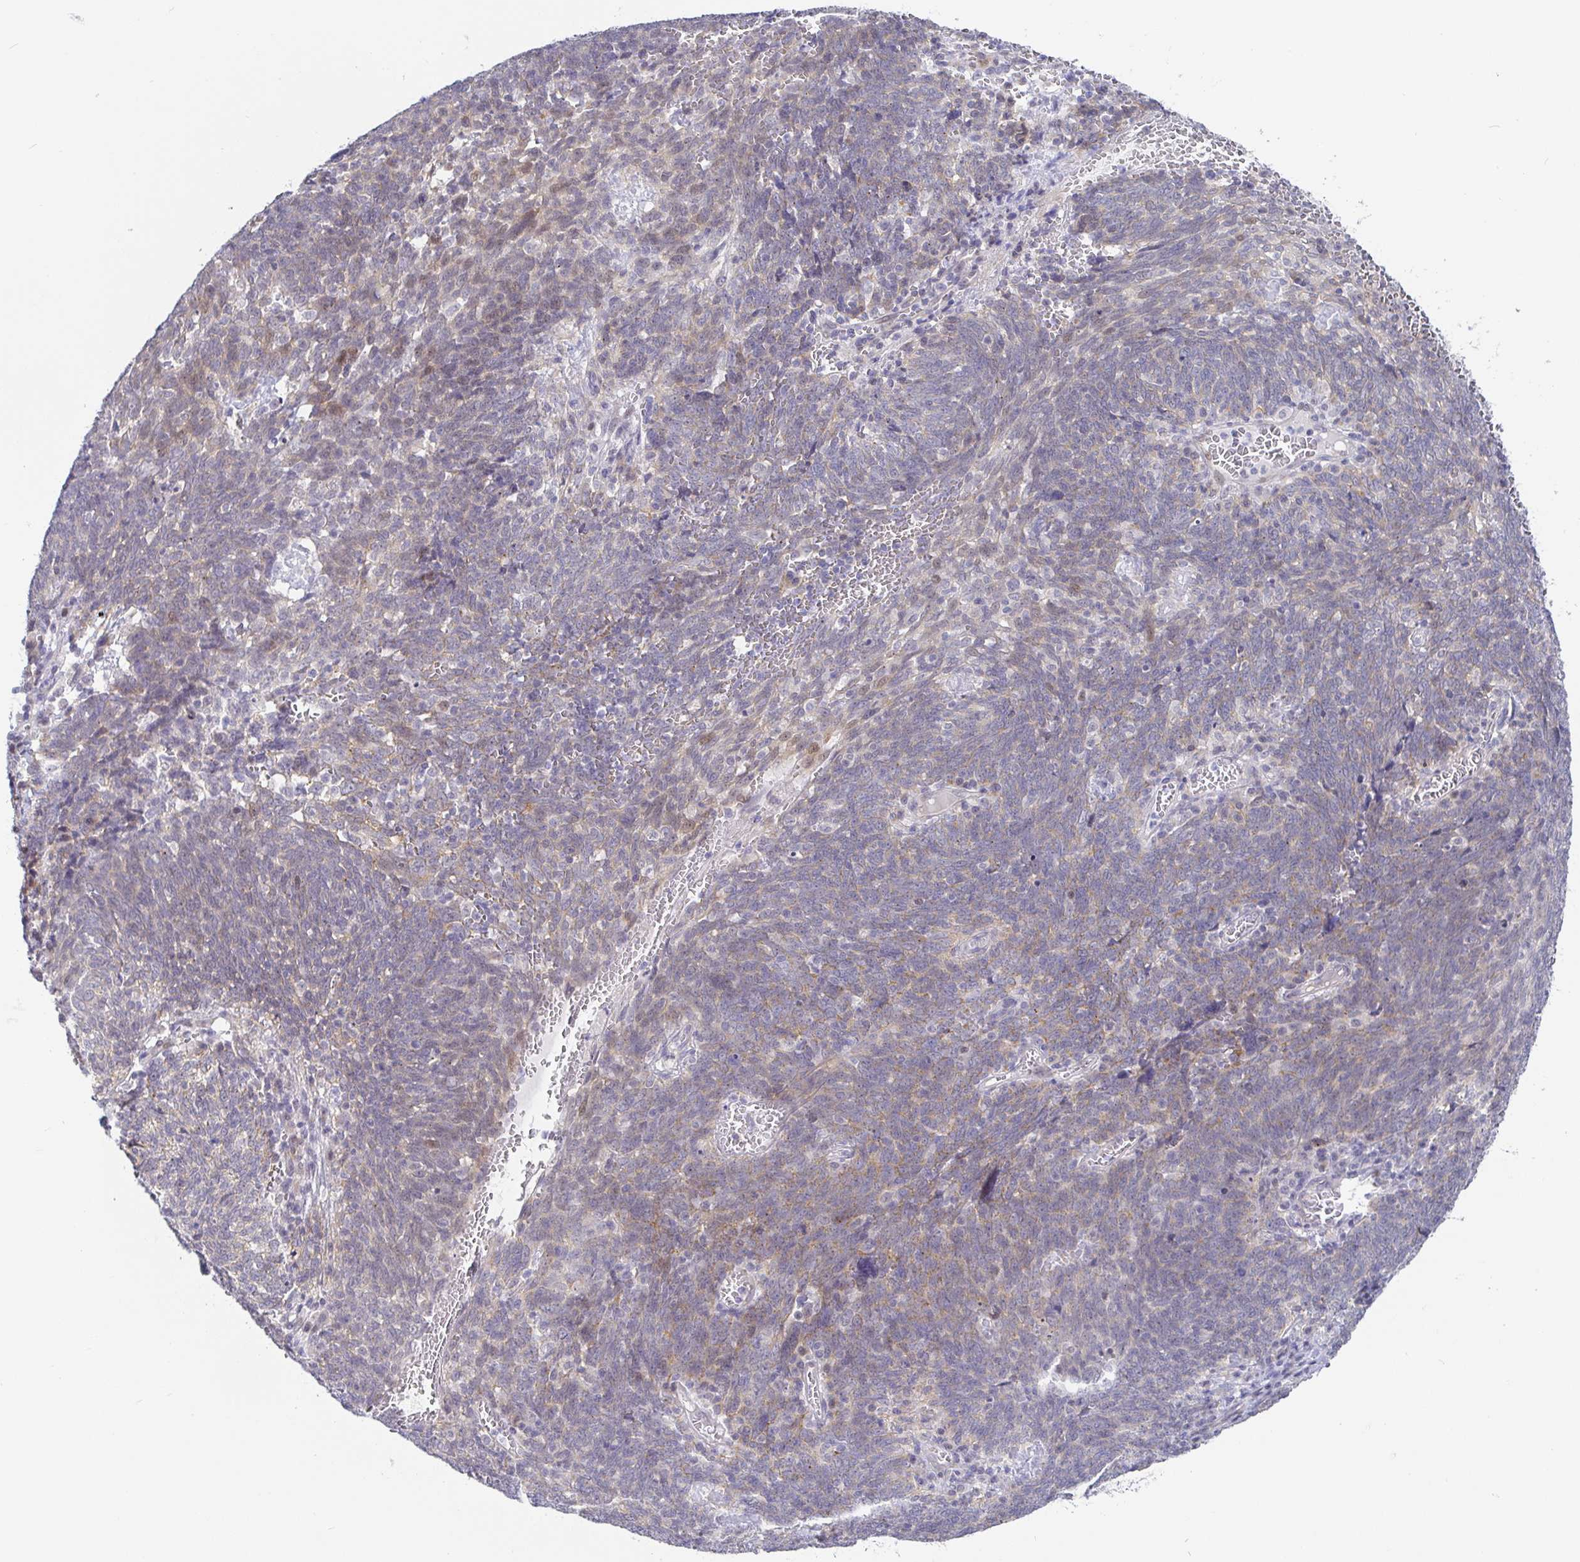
{"staining": {"intensity": "weak", "quantity": "<25%", "location": "cytoplasmic/membranous,nuclear"}, "tissue": "lung cancer", "cell_type": "Tumor cells", "image_type": "cancer", "snomed": [{"axis": "morphology", "description": "Squamous cell carcinoma, NOS"}, {"axis": "topography", "description": "Lung"}], "caption": "The micrograph exhibits no staining of tumor cells in lung cancer. (DAB immunohistochemistry (IHC) with hematoxylin counter stain).", "gene": "CIT", "patient": {"sex": "female", "age": 72}}